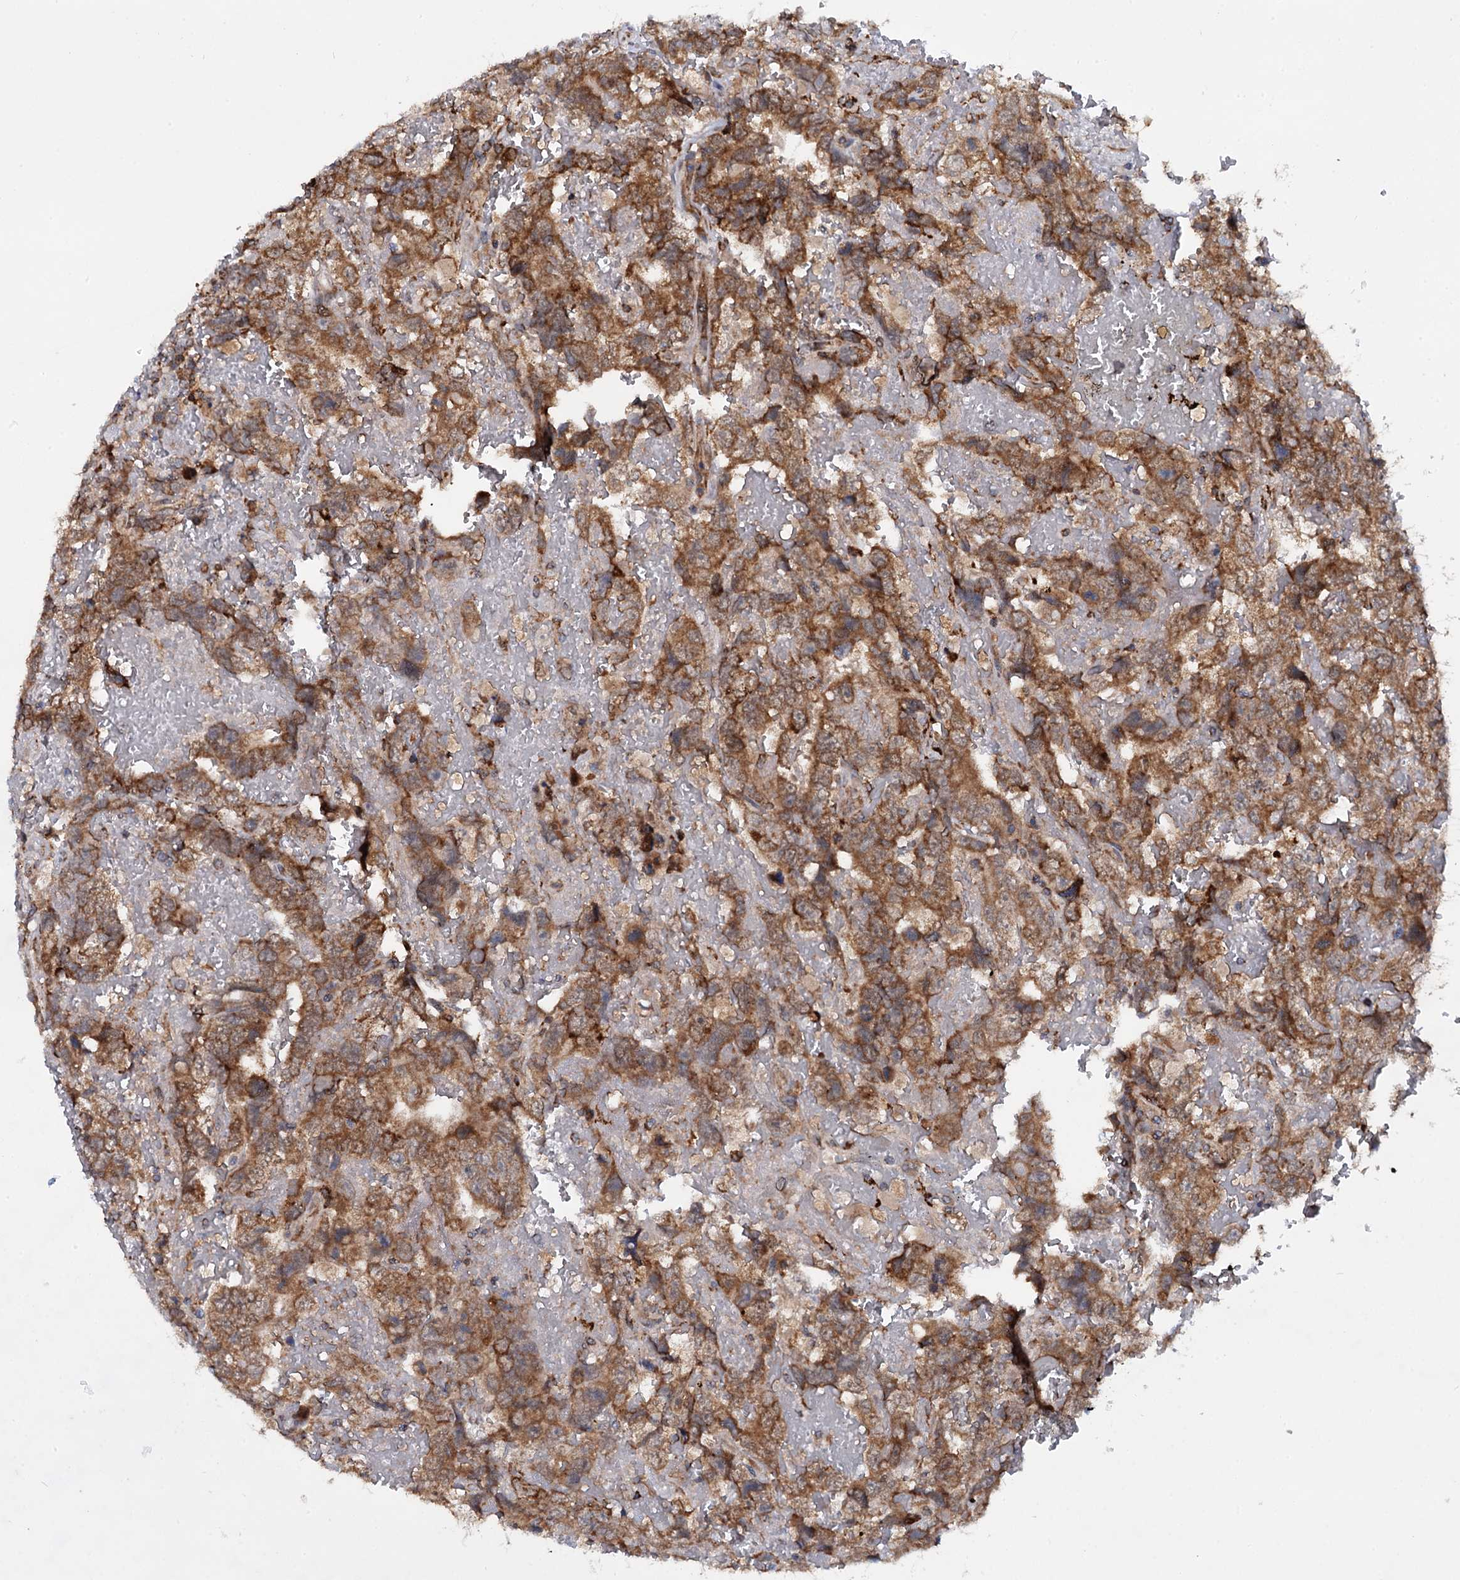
{"staining": {"intensity": "moderate", "quantity": ">75%", "location": "cytoplasmic/membranous"}, "tissue": "testis cancer", "cell_type": "Tumor cells", "image_type": "cancer", "snomed": [{"axis": "morphology", "description": "Carcinoma, Embryonal, NOS"}, {"axis": "topography", "description": "Testis"}], "caption": "Brown immunohistochemical staining in human testis cancer reveals moderate cytoplasmic/membranous expression in approximately >75% of tumor cells. (IHC, brightfield microscopy, high magnification).", "gene": "UFM1", "patient": {"sex": "male", "age": 45}}